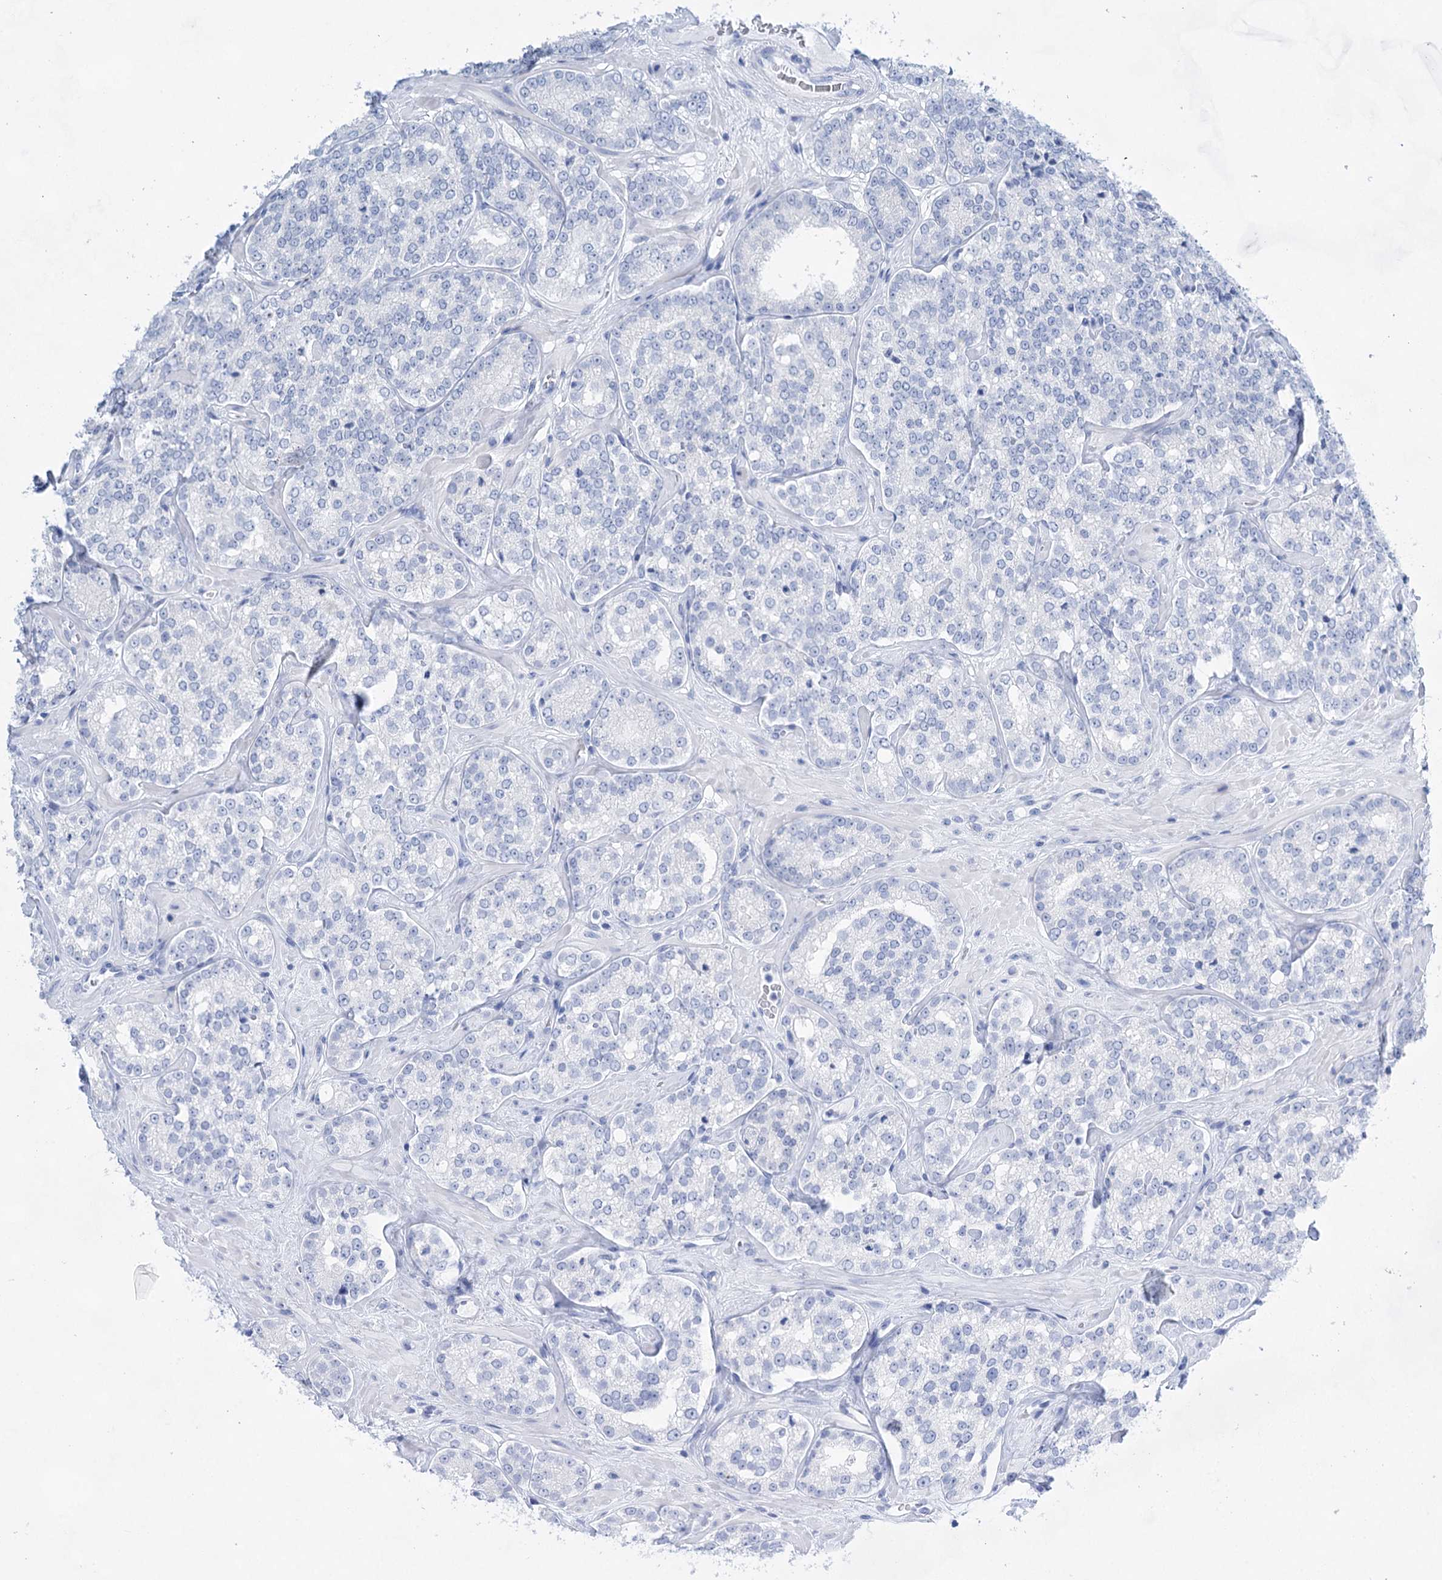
{"staining": {"intensity": "negative", "quantity": "none", "location": "none"}, "tissue": "prostate cancer", "cell_type": "Tumor cells", "image_type": "cancer", "snomed": [{"axis": "morphology", "description": "Normal tissue, NOS"}, {"axis": "morphology", "description": "Adenocarcinoma, High grade"}, {"axis": "topography", "description": "Prostate"}], "caption": "Tumor cells are negative for brown protein staining in prostate high-grade adenocarcinoma.", "gene": "LALBA", "patient": {"sex": "male", "age": 83}}